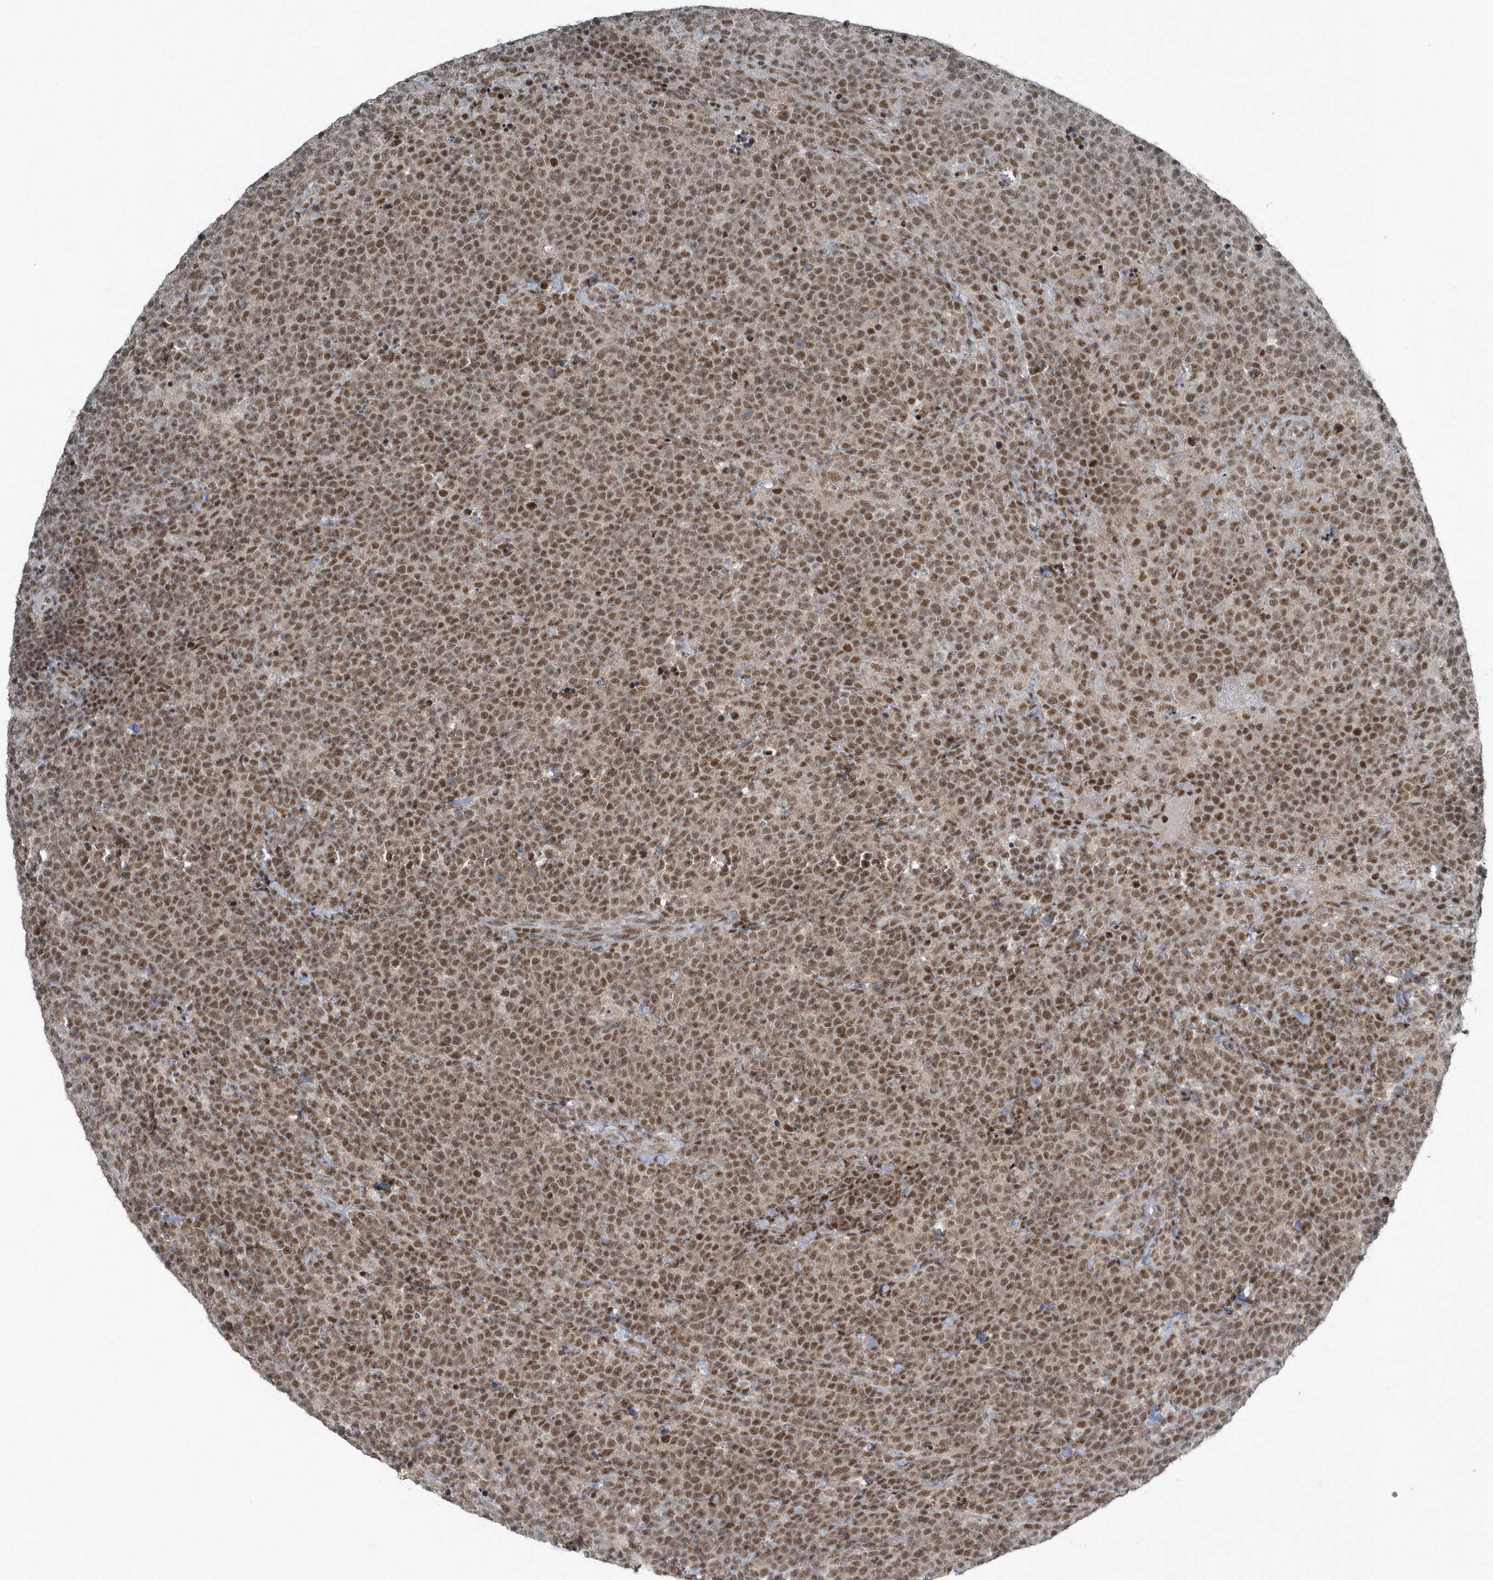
{"staining": {"intensity": "moderate", "quantity": ">75%", "location": "nuclear"}, "tissue": "lymphoma", "cell_type": "Tumor cells", "image_type": "cancer", "snomed": [{"axis": "morphology", "description": "Malignant lymphoma, non-Hodgkin's type, High grade"}, {"axis": "topography", "description": "Lymph node"}], "caption": "Immunohistochemical staining of human lymphoma shows medium levels of moderate nuclear positivity in about >75% of tumor cells.", "gene": "YTHDC1", "patient": {"sex": "male", "age": 61}}